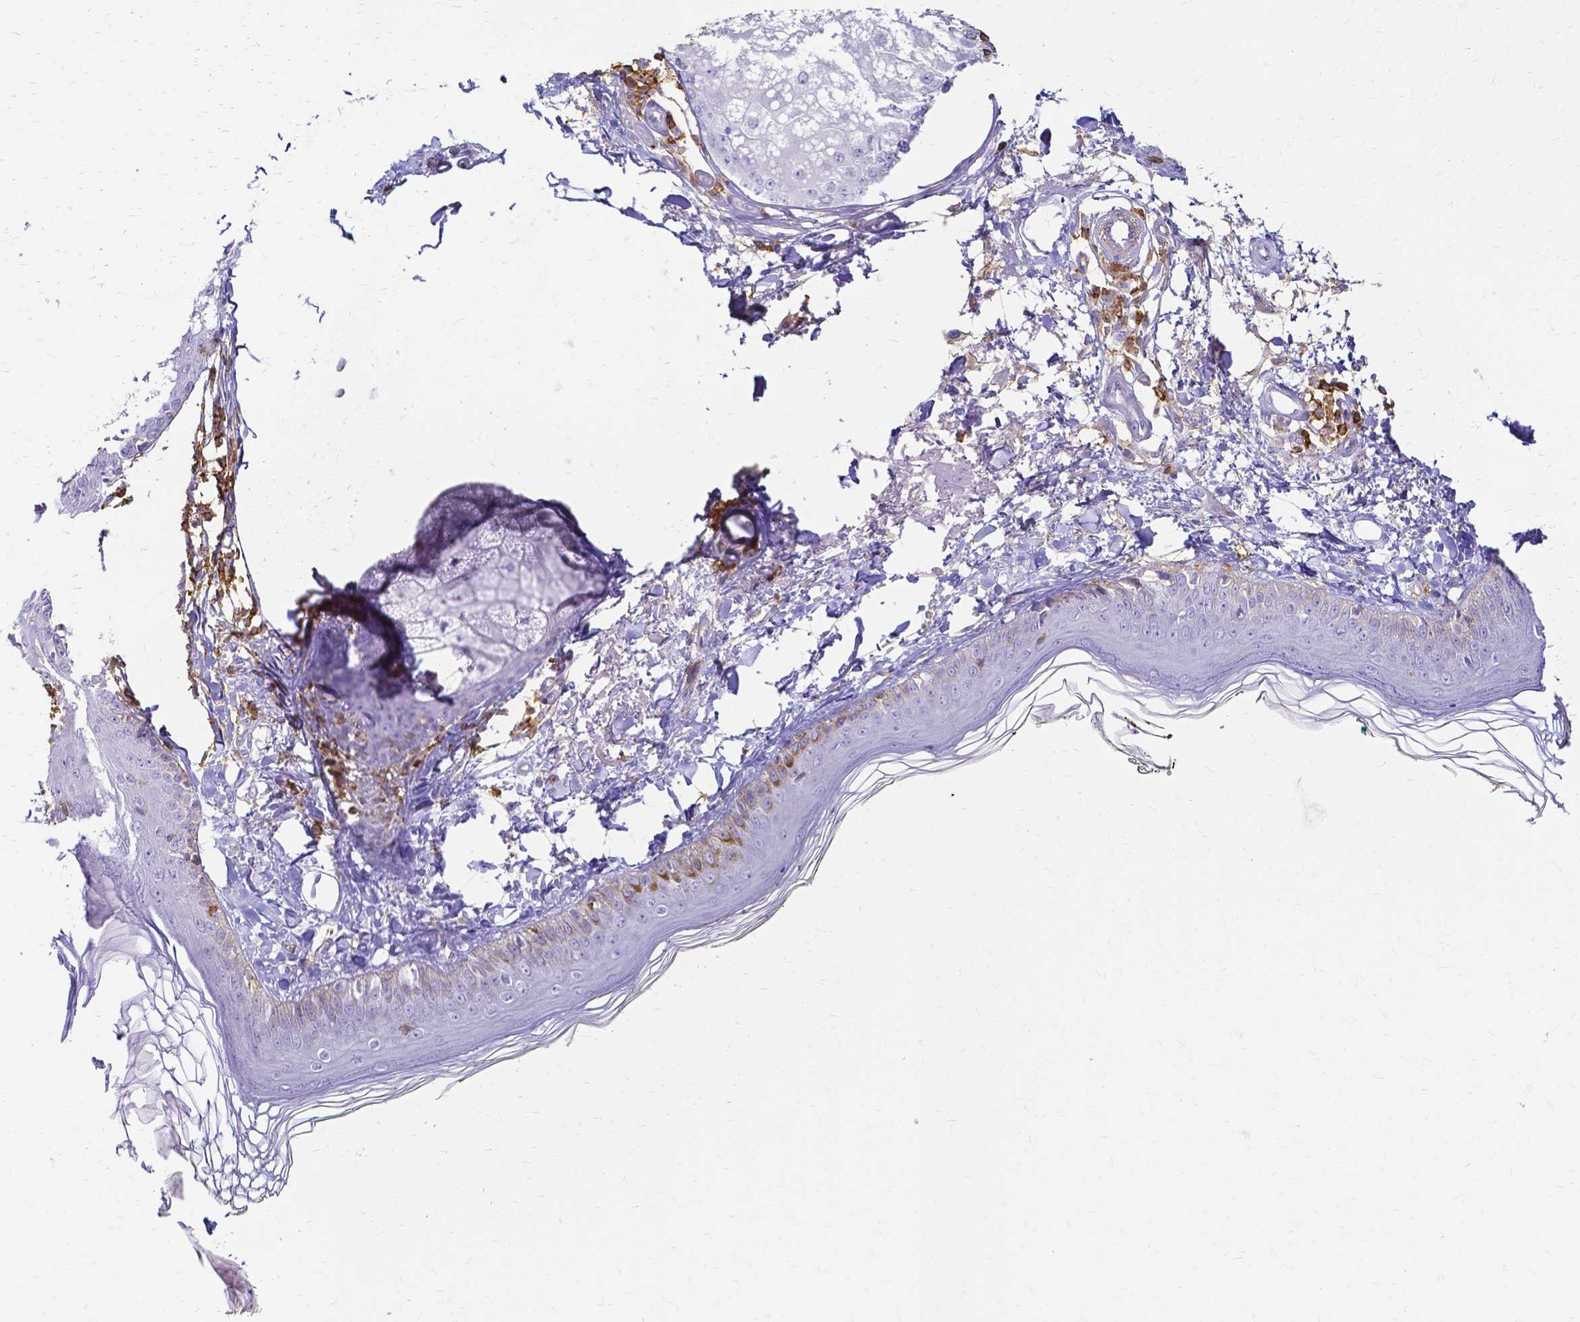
{"staining": {"intensity": "negative", "quantity": "none", "location": "none"}, "tissue": "skin", "cell_type": "Fibroblasts", "image_type": "normal", "snomed": [{"axis": "morphology", "description": "Normal tissue, NOS"}, {"axis": "topography", "description": "Skin"}], "caption": "DAB (3,3'-diaminobenzidine) immunohistochemical staining of normal human skin exhibits no significant staining in fibroblasts. The staining was performed using DAB (3,3'-diaminobenzidine) to visualize the protein expression in brown, while the nuclei were stained in blue with hematoxylin (Magnification: 20x).", "gene": "HSPA12A", "patient": {"sex": "male", "age": 76}}